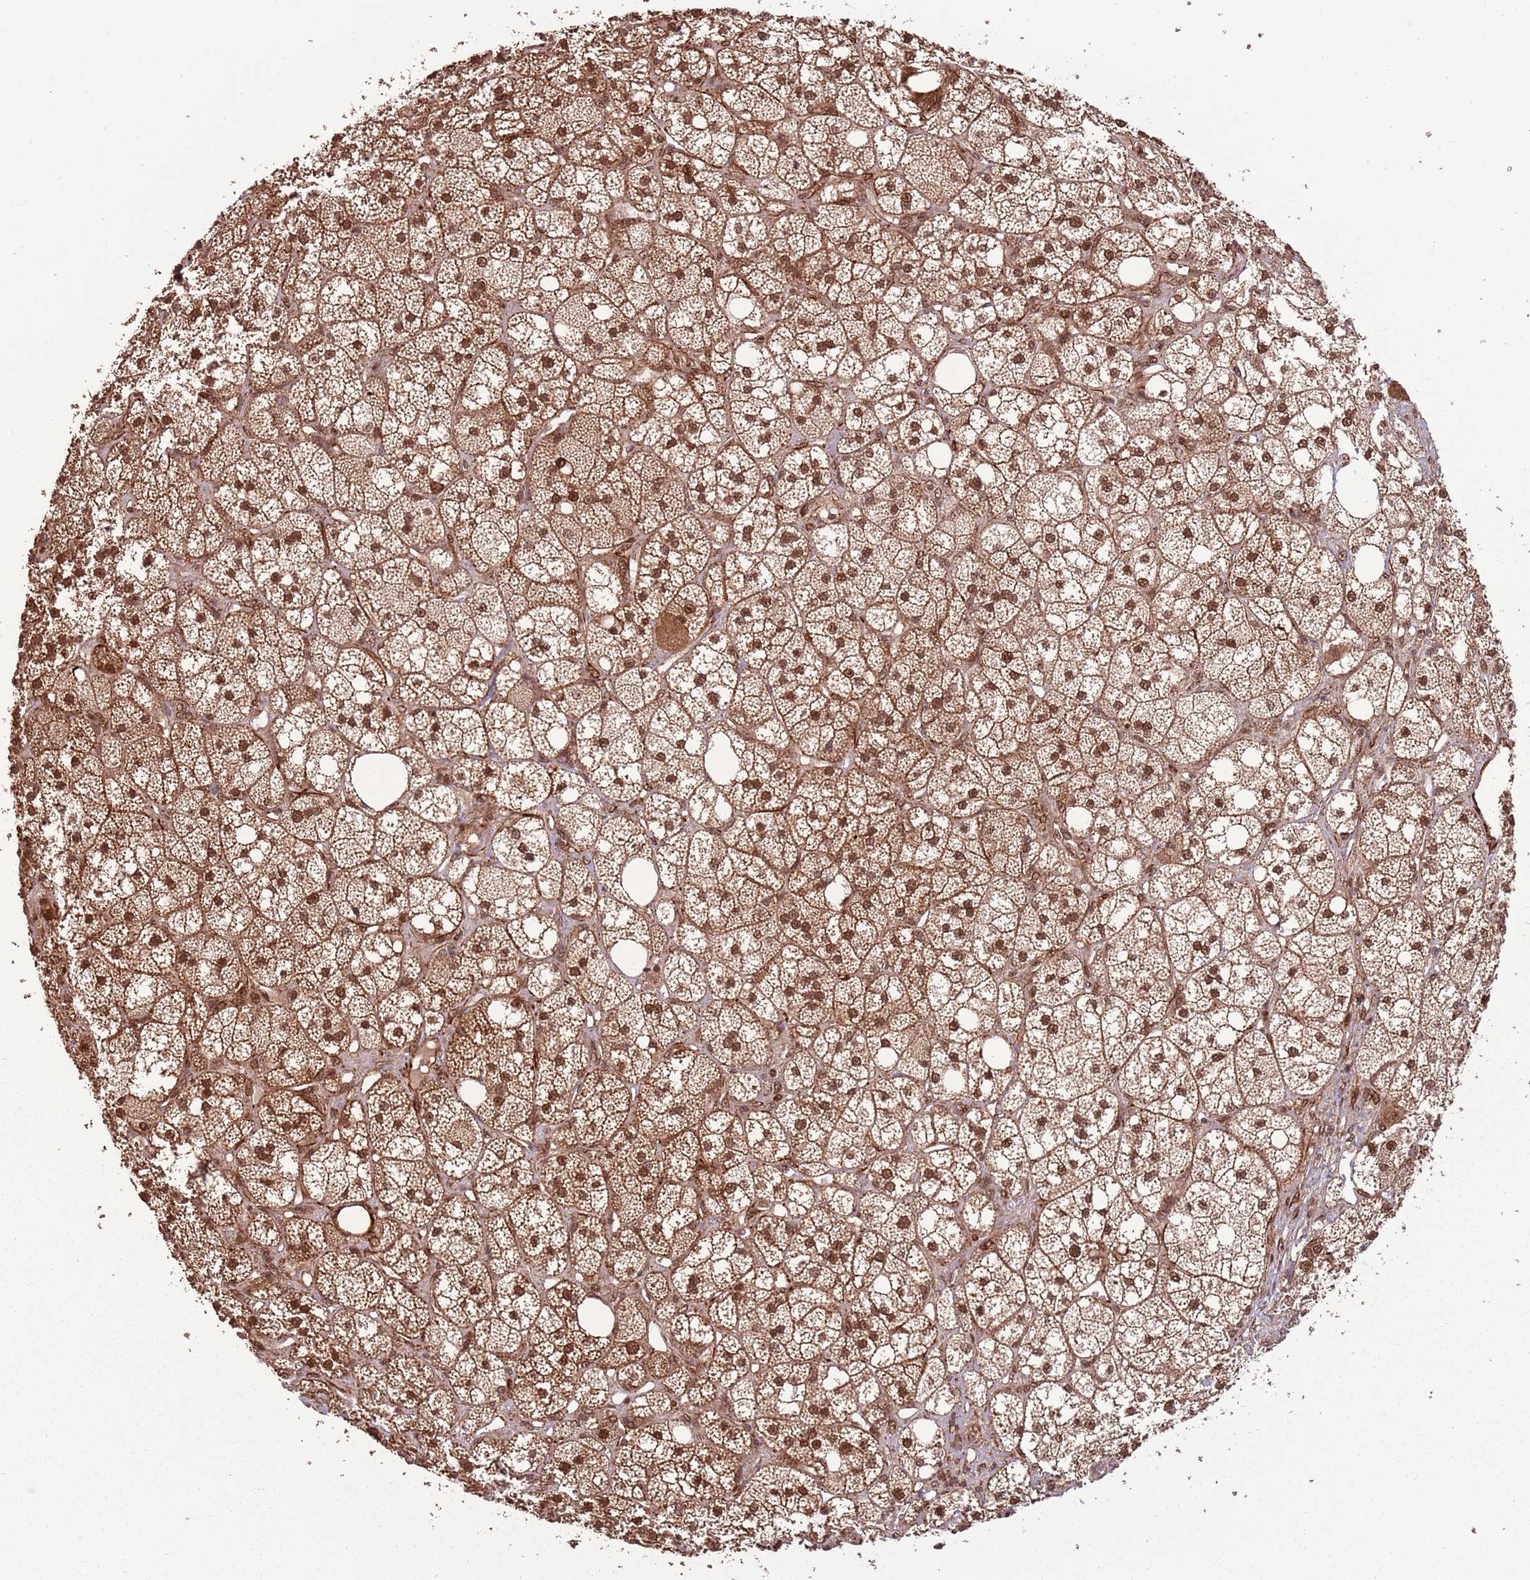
{"staining": {"intensity": "moderate", "quantity": ">75%", "location": "cytoplasmic/membranous,nuclear"}, "tissue": "adrenal gland", "cell_type": "Glandular cells", "image_type": "normal", "snomed": [{"axis": "morphology", "description": "Normal tissue, NOS"}, {"axis": "topography", "description": "Adrenal gland"}], "caption": "High-power microscopy captured an immunohistochemistry photomicrograph of unremarkable adrenal gland, revealing moderate cytoplasmic/membranous,nuclear expression in about >75% of glandular cells.", "gene": "ADAMTS3", "patient": {"sex": "male", "age": 61}}